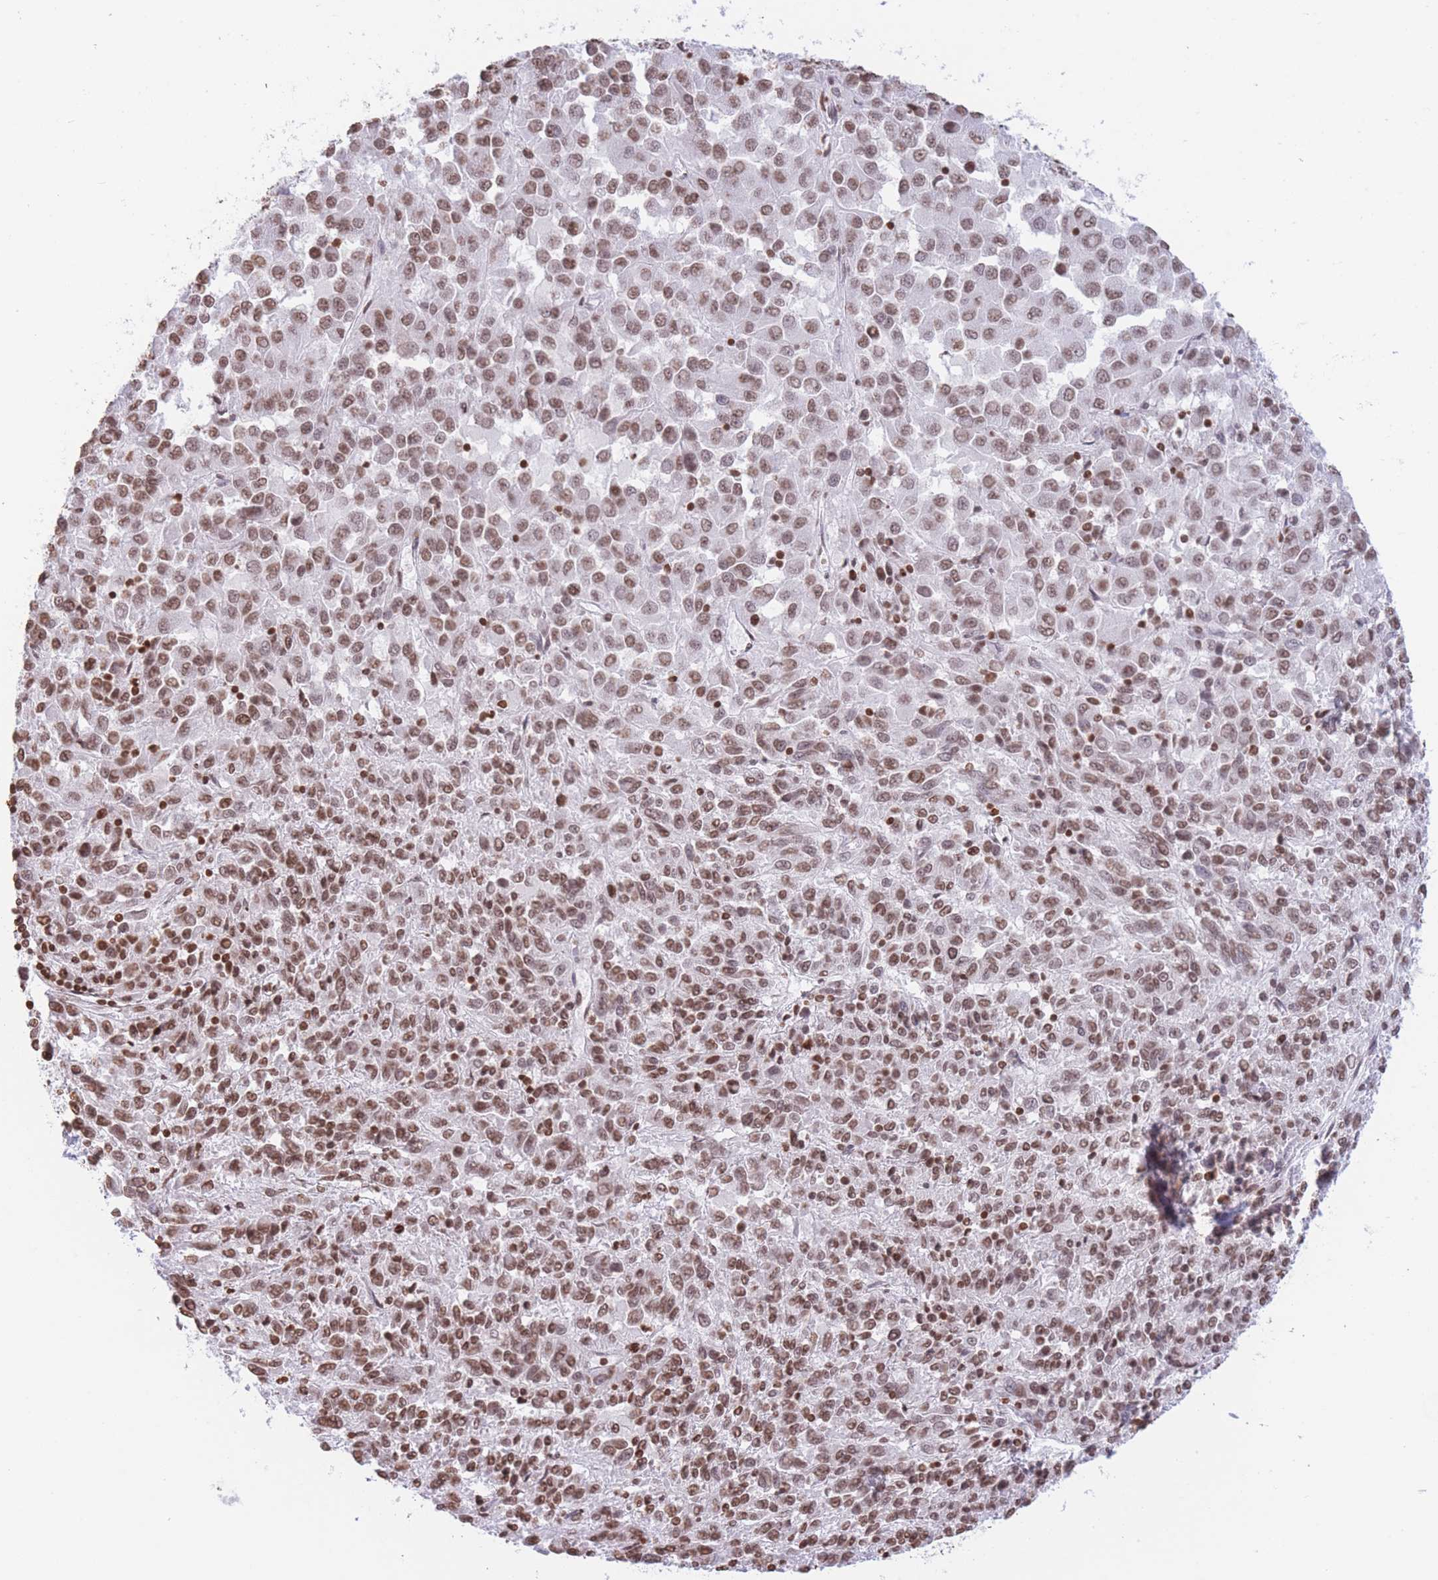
{"staining": {"intensity": "moderate", "quantity": ">75%", "location": "nuclear"}, "tissue": "melanoma", "cell_type": "Tumor cells", "image_type": "cancer", "snomed": [{"axis": "morphology", "description": "Malignant melanoma, Metastatic site"}, {"axis": "topography", "description": "Lung"}], "caption": "Moderate nuclear expression is identified in about >75% of tumor cells in melanoma. (IHC, brightfield microscopy, high magnification).", "gene": "H2BC11", "patient": {"sex": "male", "age": 64}}